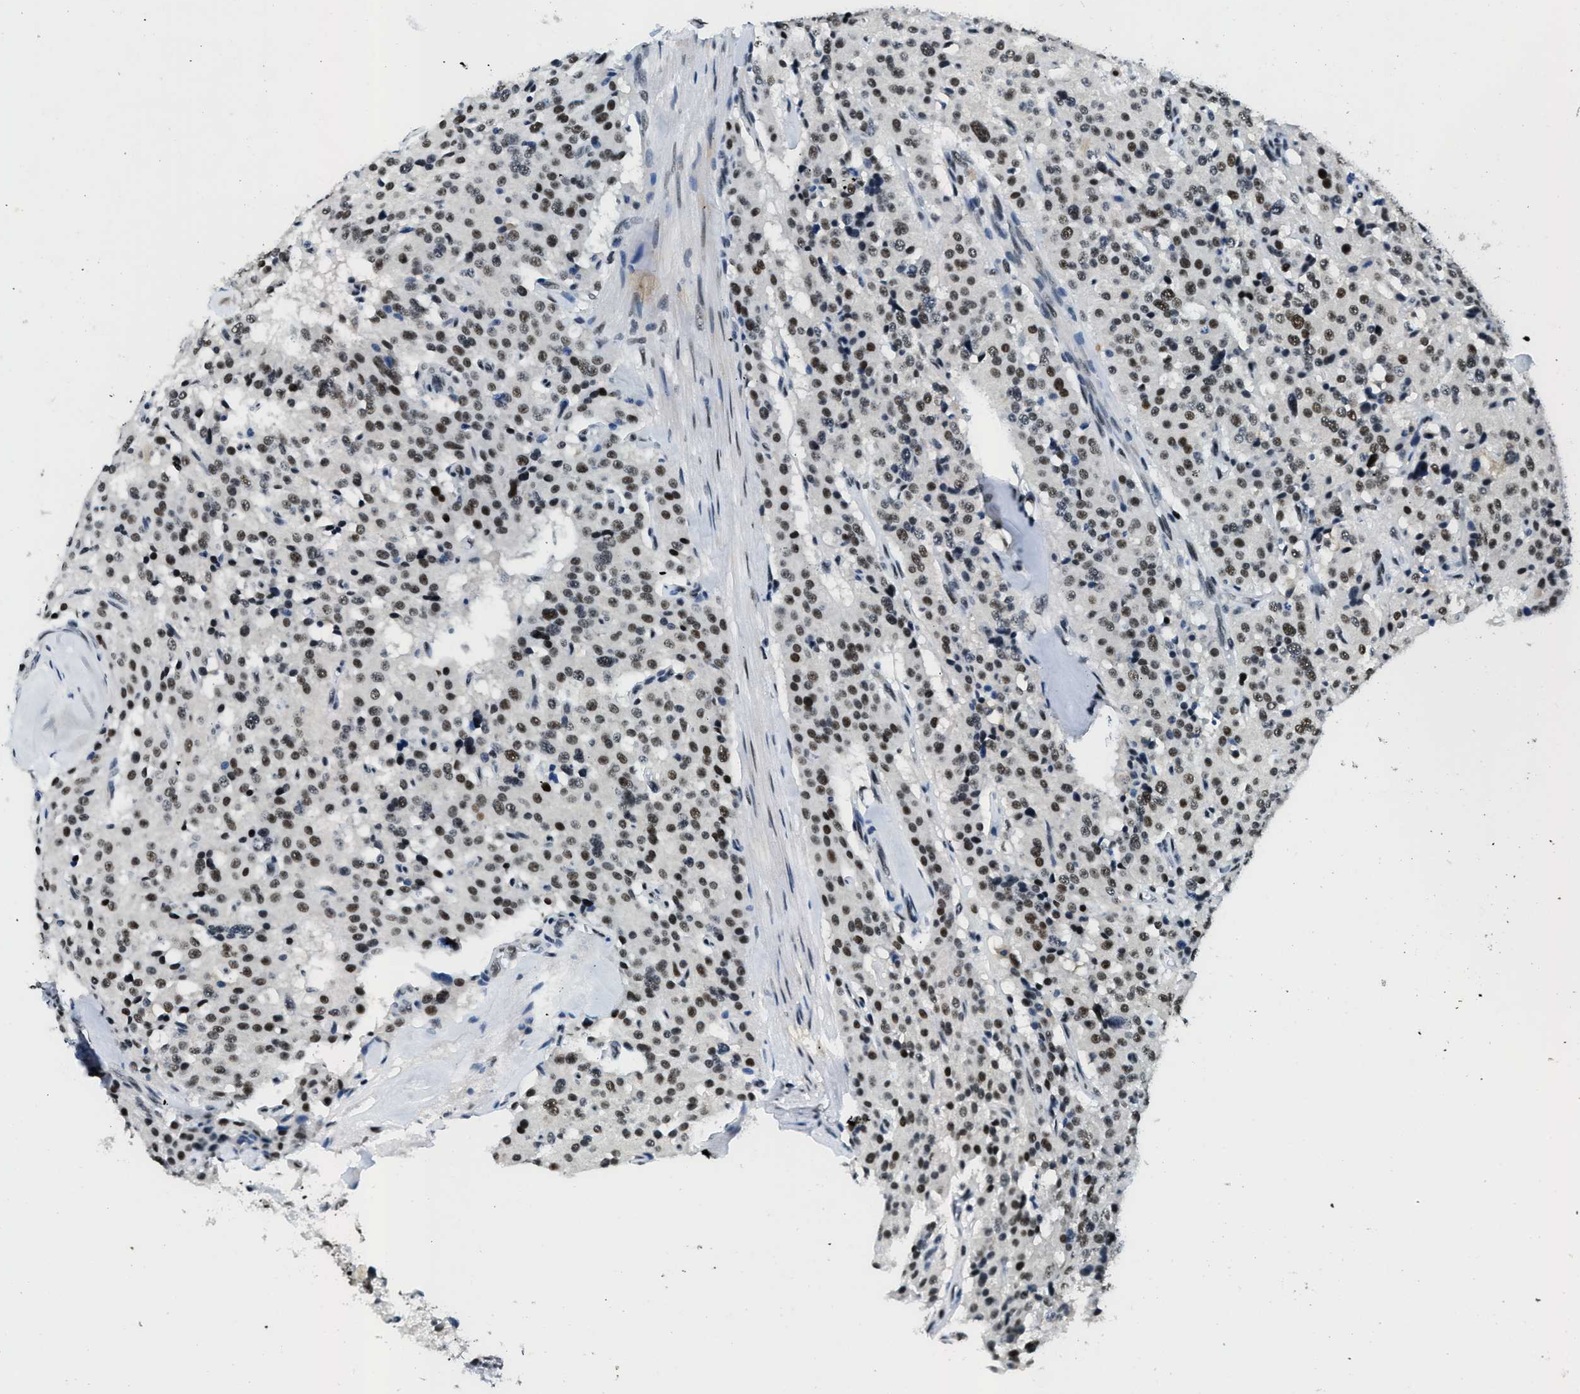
{"staining": {"intensity": "strong", "quantity": "25%-75%", "location": "nuclear"}, "tissue": "carcinoid", "cell_type": "Tumor cells", "image_type": "cancer", "snomed": [{"axis": "morphology", "description": "Carcinoid, malignant, NOS"}, {"axis": "topography", "description": "Lung"}], "caption": "DAB immunohistochemical staining of carcinoid demonstrates strong nuclear protein staining in about 25%-75% of tumor cells.", "gene": "SSB", "patient": {"sex": "male", "age": 30}}